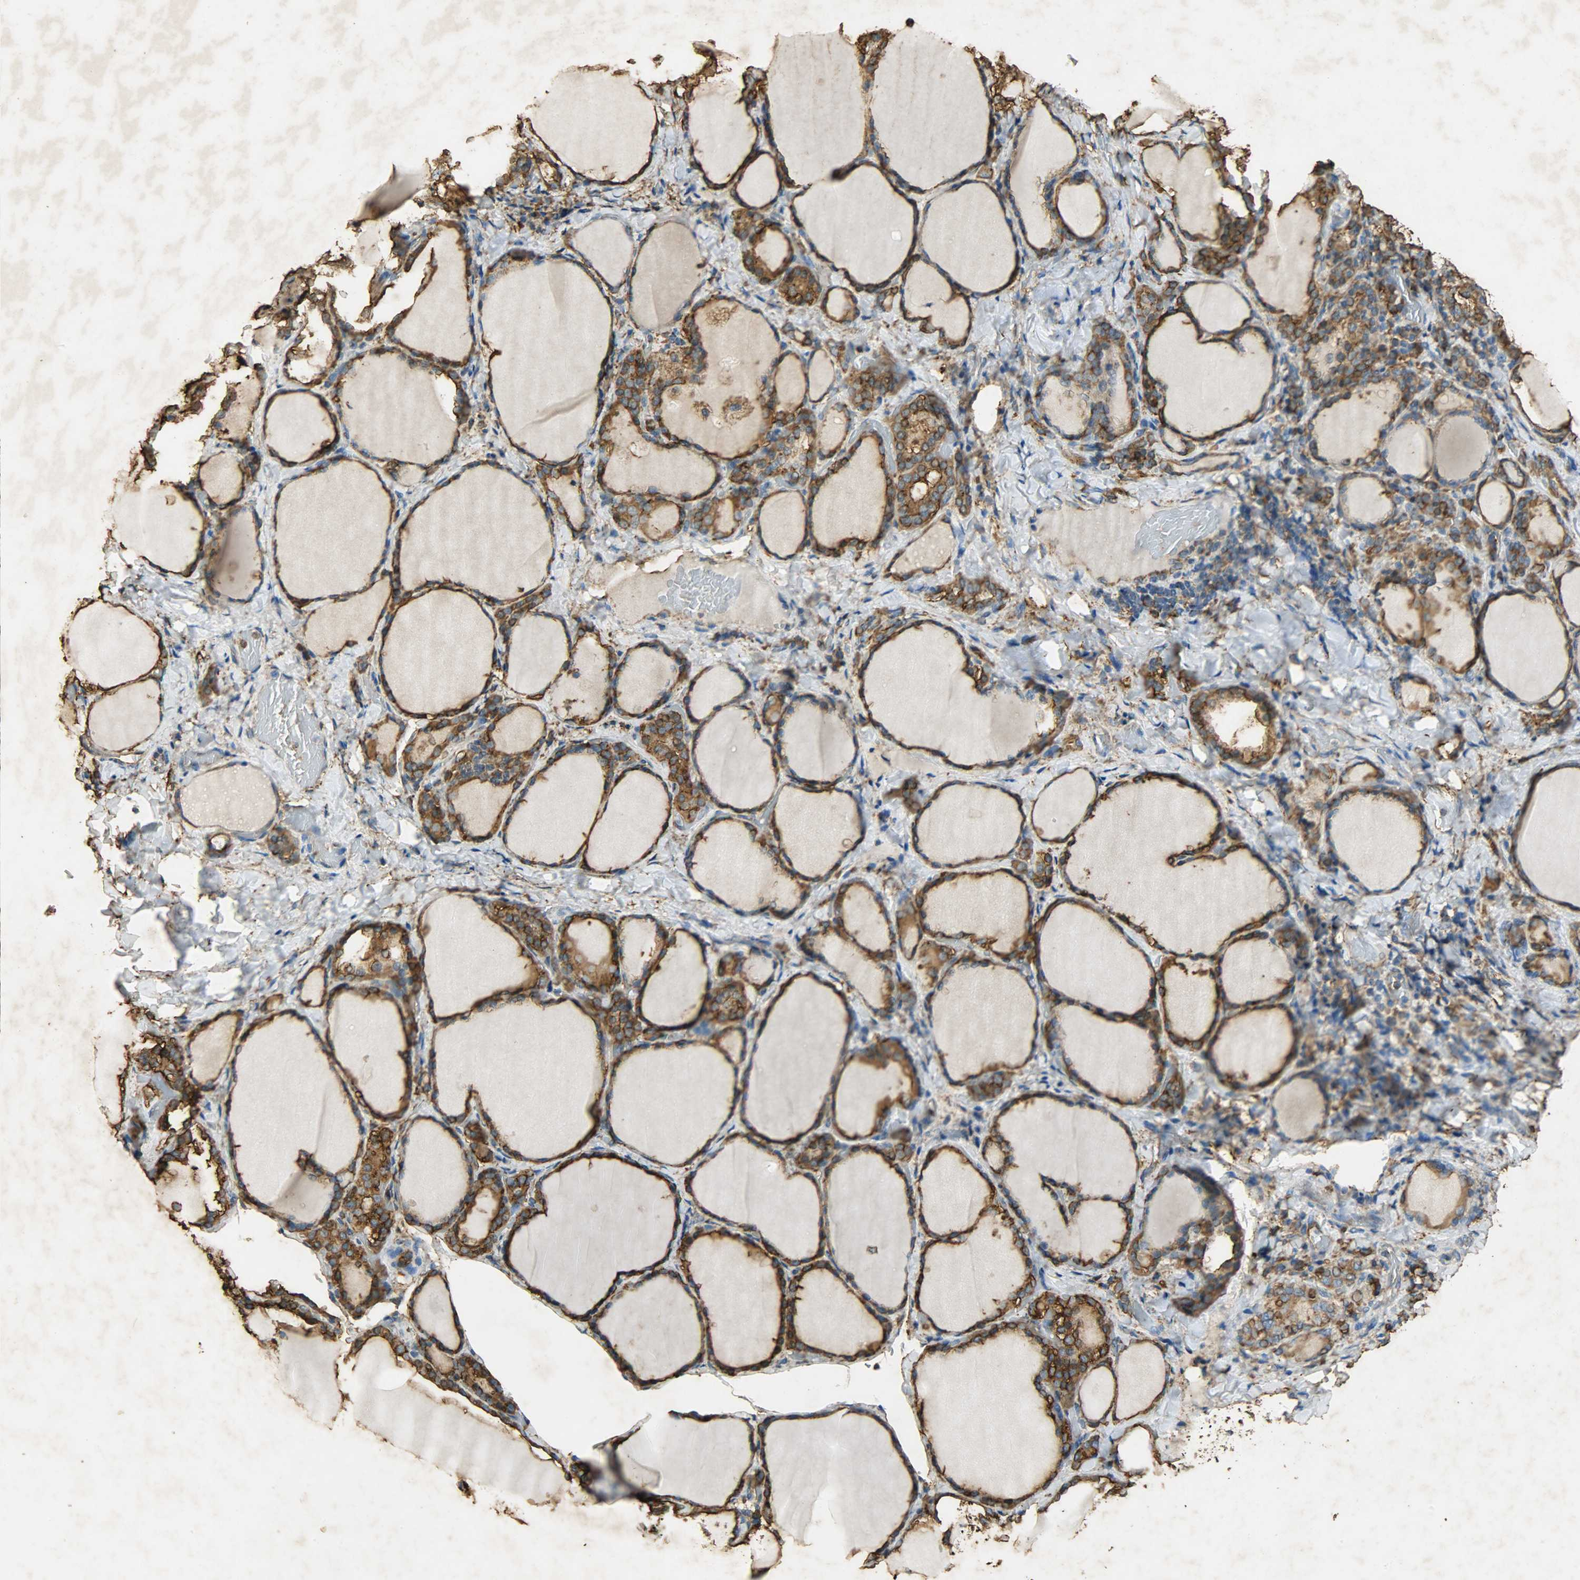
{"staining": {"intensity": "strong", "quantity": ">75%", "location": "cytoplasmic/membranous"}, "tissue": "thyroid gland", "cell_type": "Glandular cells", "image_type": "normal", "snomed": [{"axis": "morphology", "description": "Normal tissue, NOS"}, {"axis": "morphology", "description": "Papillary adenocarcinoma, NOS"}, {"axis": "topography", "description": "Thyroid gland"}], "caption": "A high amount of strong cytoplasmic/membranous positivity is seen in approximately >75% of glandular cells in benign thyroid gland.", "gene": "HSP90B1", "patient": {"sex": "female", "age": 30}}